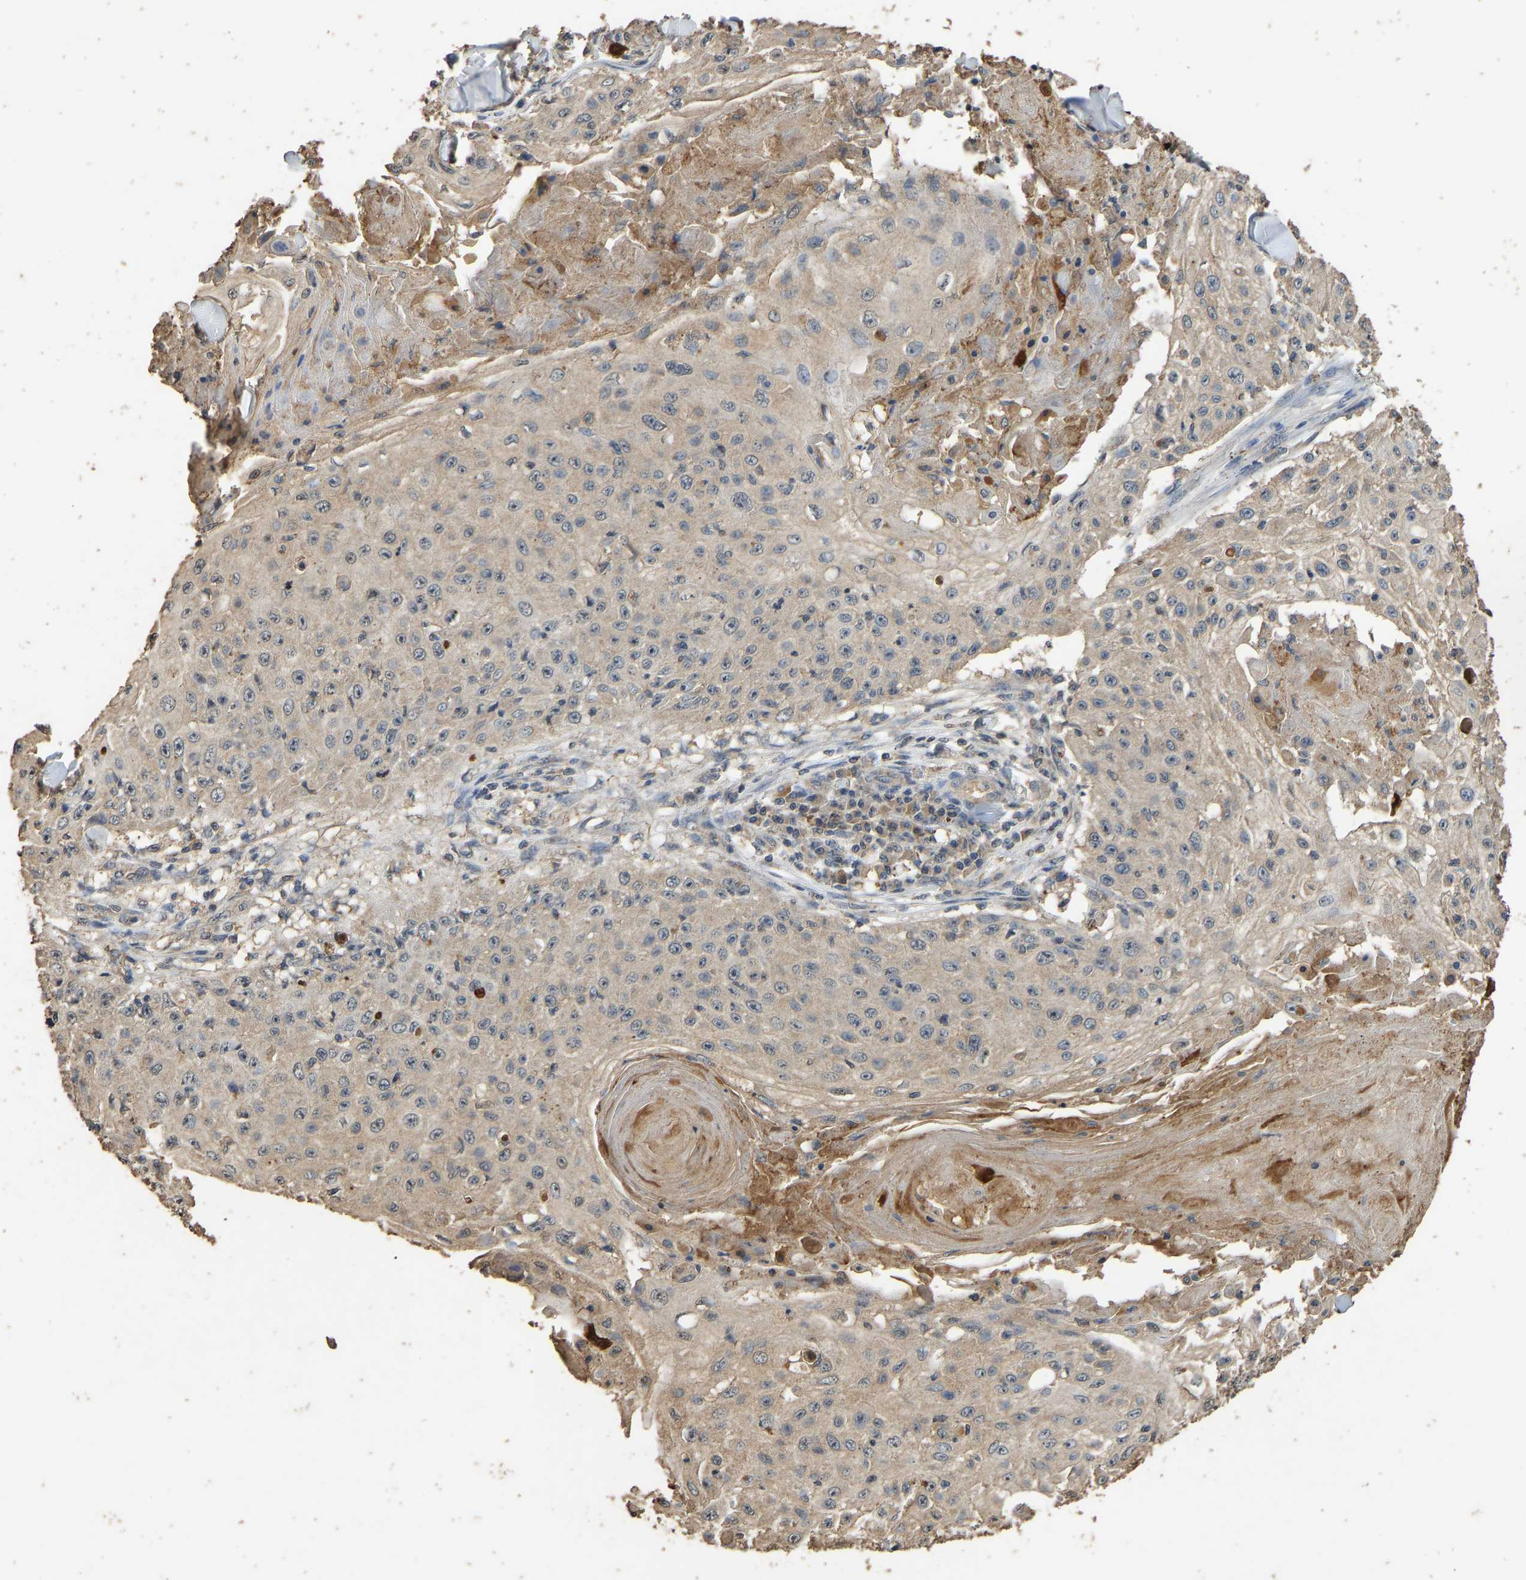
{"staining": {"intensity": "moderate", "quantity": ">75%", "location": "cytoplasmic/membranous"}, "tissue": "skin cancer", "cell_type": "Tumor cells", "image_type": "cancer", "snomed": [{"axis": "morphology", "description": "Squamous cell carcinoma, NOS"}, {"axis": "topography", "description": "Skin"}], "caption": "This micrograph displays skin cancer stained with immunohistochemistry to label a protein in brown. The cytoplasmic/membranous of tumor cells show moderate positivity for the protein. Nuclei are counter-stained blue.", "gene": "CIDEC", "patient": {"sex": "male", "age": 86}}